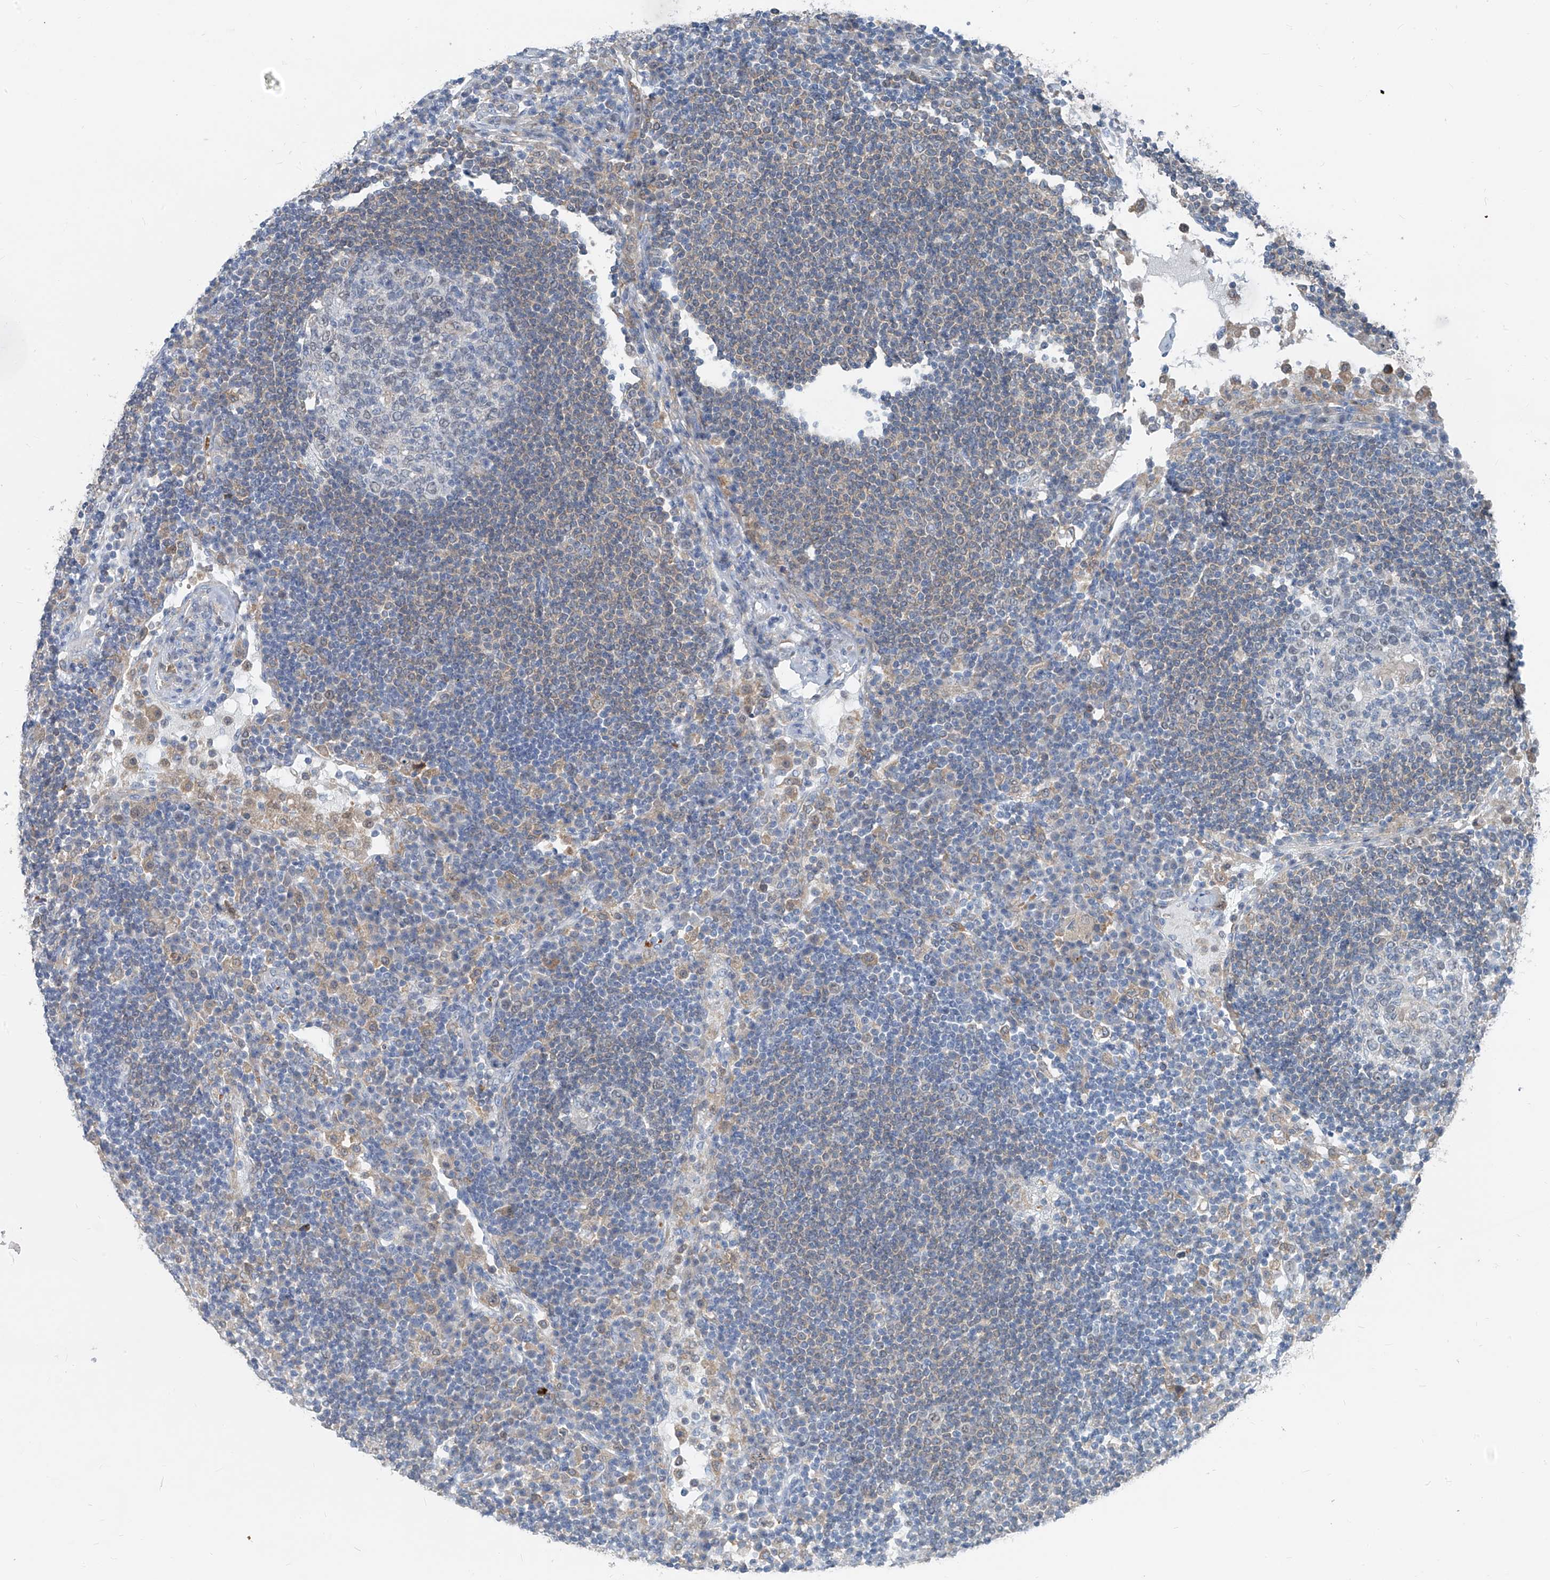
{"staining": {"intensity": "negative", "quantity": "none", "location": "none"}, "tissue": "lymph node", "cell_type": "Germinal center cells", "image_type": "normal", "snomed": [{"axis": "morphology", "description": "Normal tissue, NOS"}, {"axis": "topography", "description": "Lymph node"}], "caption": "The histopathology image displays no significant staining in germinal center cells of lymph node.", "gene": "FGD2", "patient": {"sex": "female", "age": 53}}